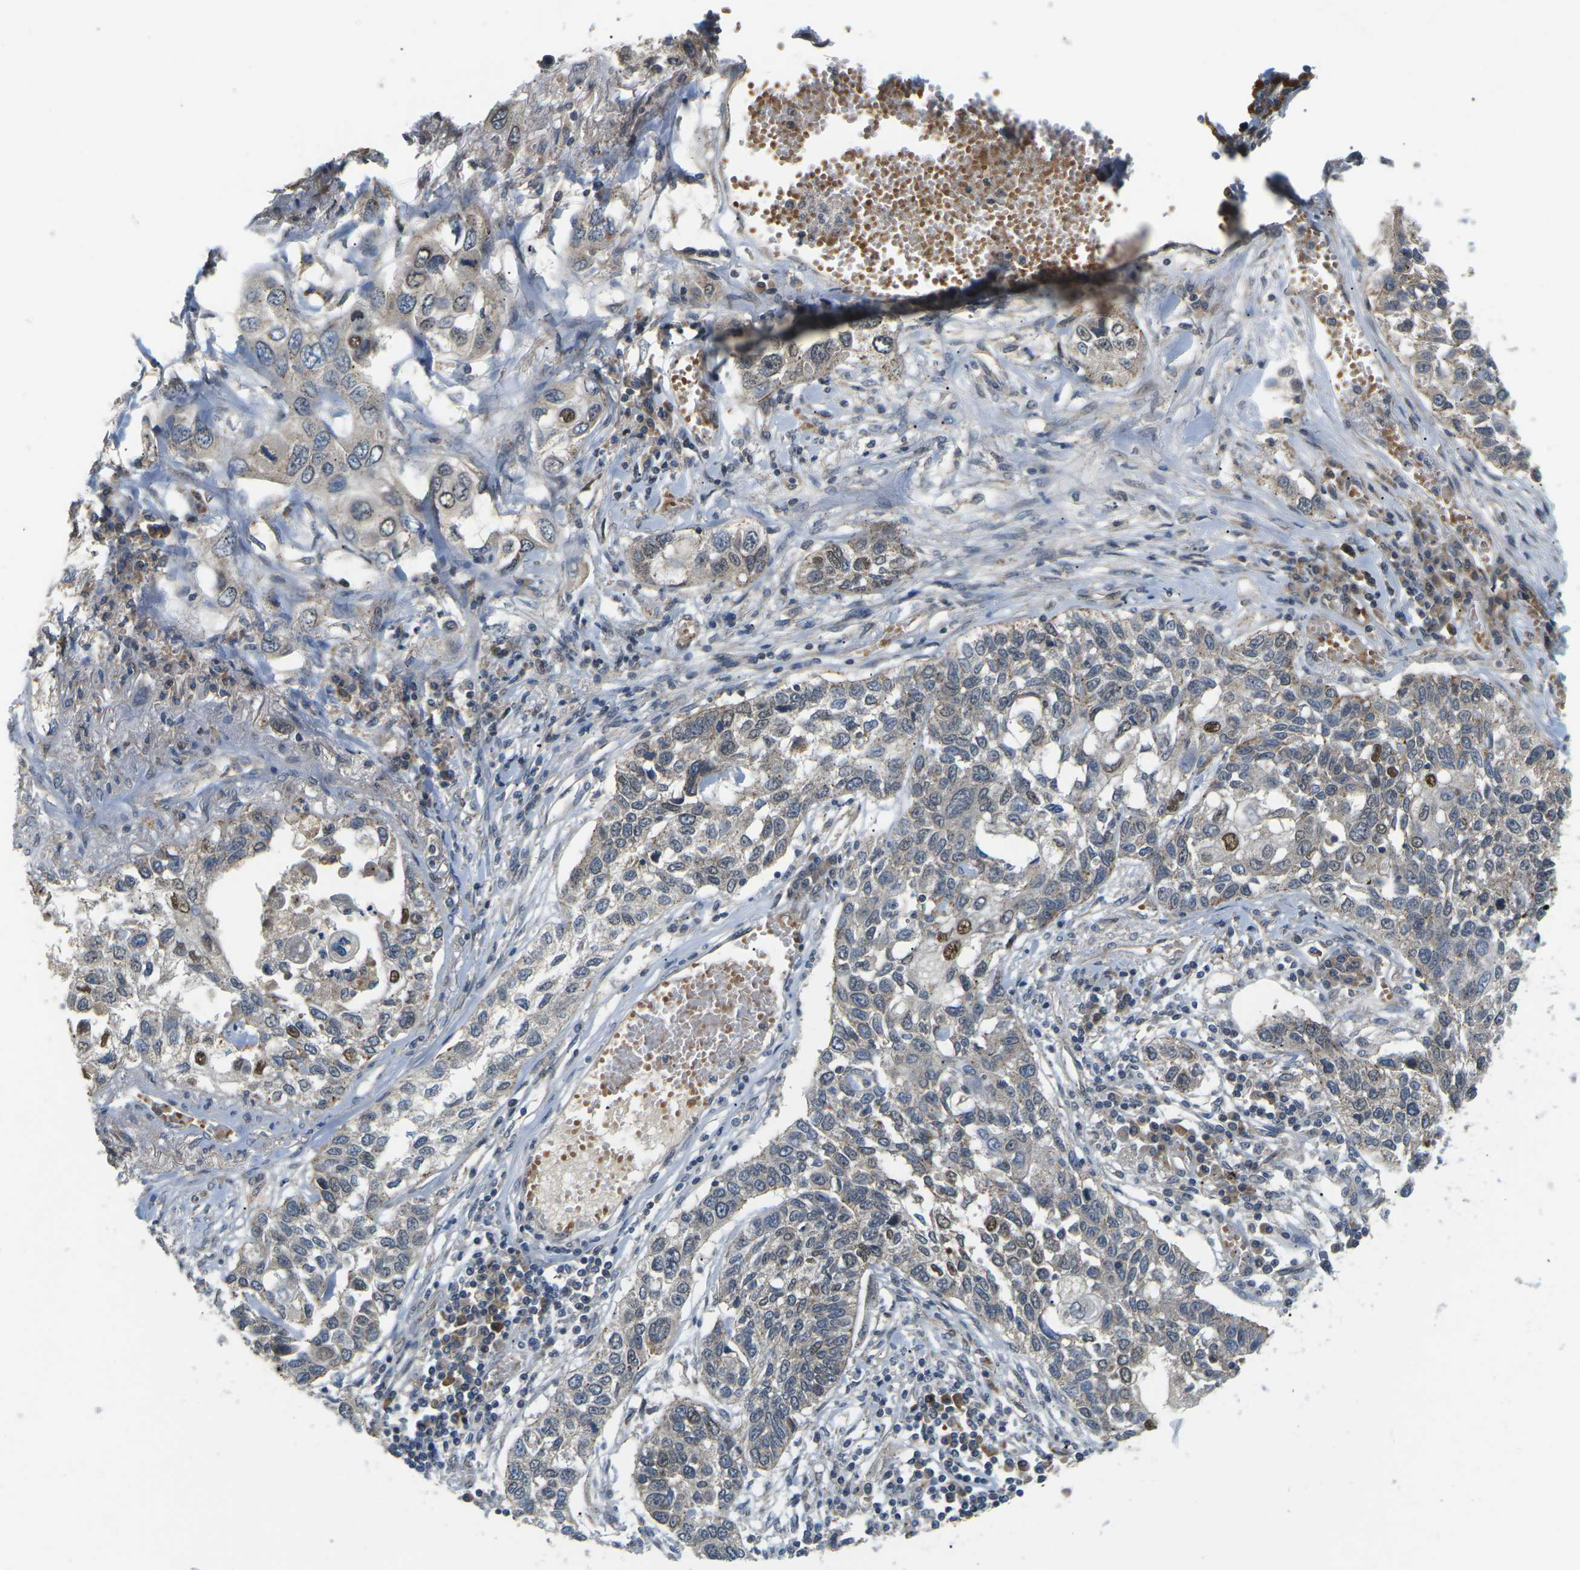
{"staining": {"intensity": "moderate", "quantity": "<25%", "location": "nuclear"}, "tissue": "lung cancer", "cell_type": "Tumor cells", "image_type": "cancer", "snomed": [{"axis": "morphology", "description": "Squamous cell carcinoma, NOS"}, {"axis": "topography", "description": "Lung"}], "caption": "Human lung cancer stained with a protein marker reveals moderate staining in tumor cells.", "gene": "ERBB4", "patient": {"sex": "male", "age": 71}}